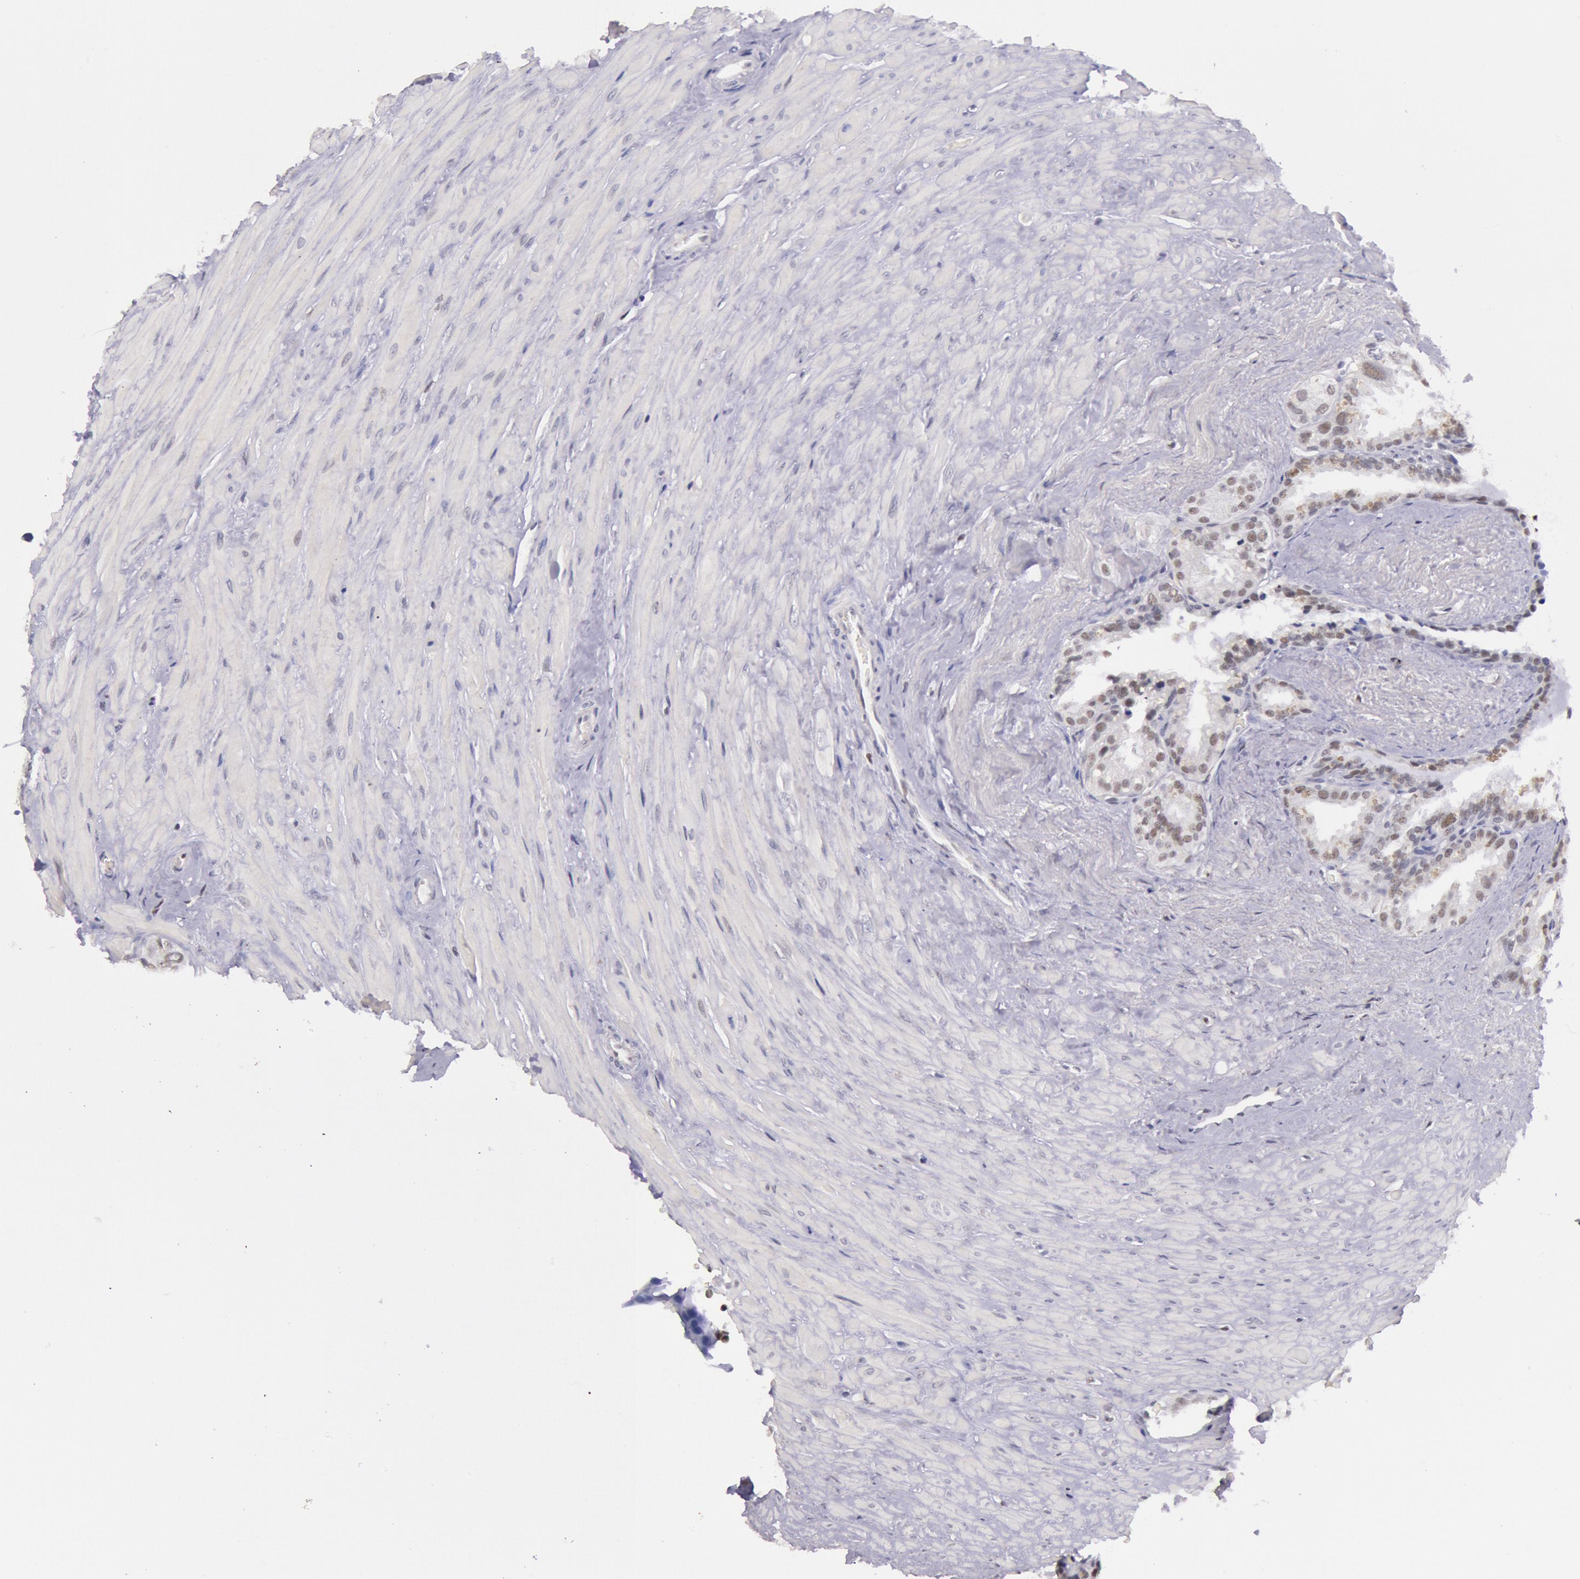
{"staining": {"intensity": "weak", "quantity": "25%-75%", "location": "nuclear"}, "tissue": "seminal vesicle", "cell_type": "Glandular cells", "image_type": "normal", "snomed": [{"axis": "morphology", "description": "Normal tissue, NOS"}, {"axis": "topography", "description": "Prostate"}, {"axis": "topography", "description": "Seminal veicle"}], "caption": "Benign seminal vesicle was stained to show a protein in brown. There is low levels of weak nuclear positivity in about 25%-75% of glandular cells. (DAB IHC, brown staining for protein, blue staining for nuclei).", "gene": "TASL", "patient": {"sex": "male", "age": 63}}